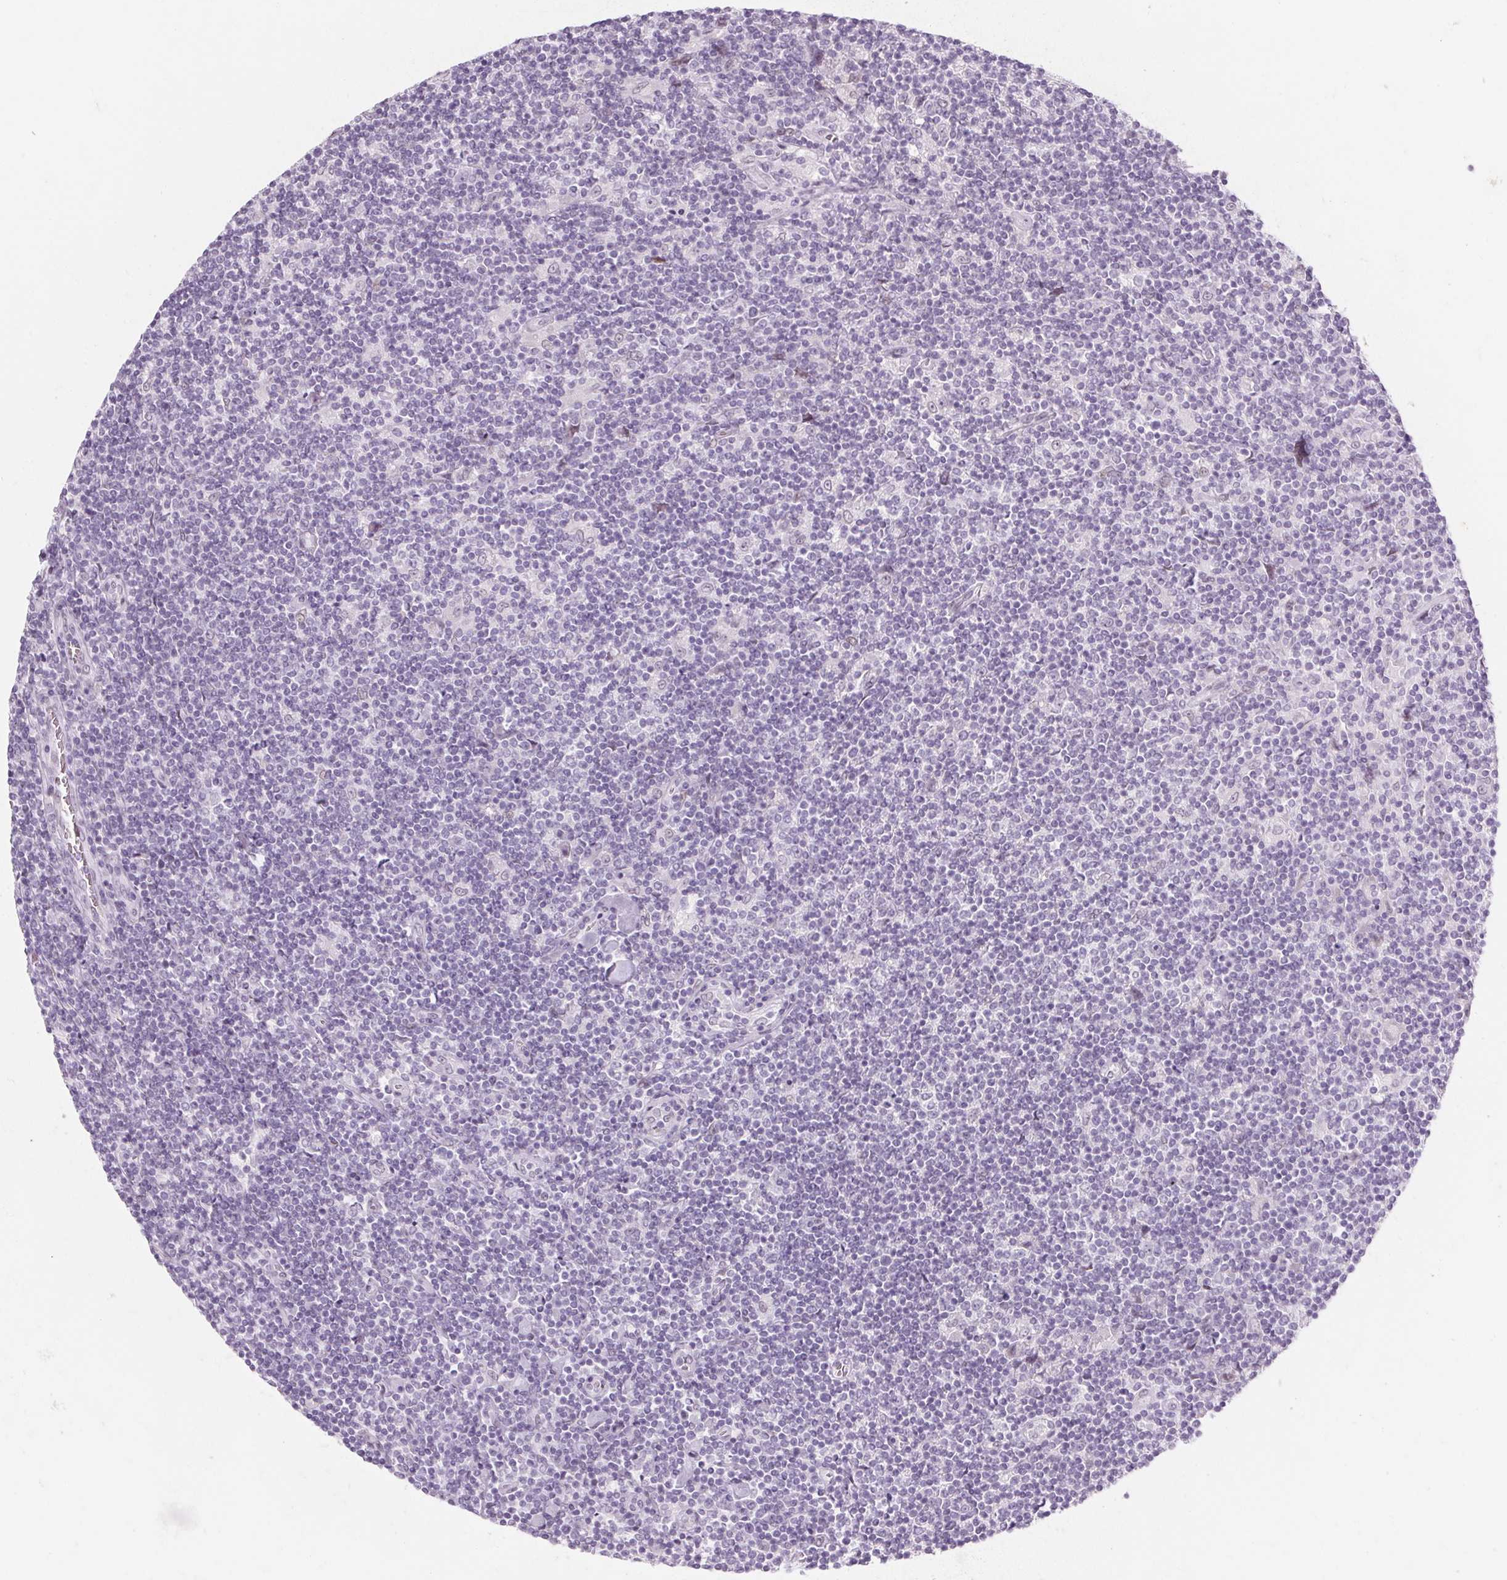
{"staining": {"intensity": "negative", "quantity": "none", "location": "none"}, "tissue": "lymphoma", "cell_type": "Tumor cells", "image_type": "cancer", "snomed": [{"axis": "morphology", "description": "Hodgkin's disease, NOS"}, {"axis": "topography", "description": "Lymph node"}], "caption": "DAB (3,3'-diaminobenzidine) immunohistochemical staining of Hodgkin's disease reveals no significant staining in tumor cells.", "gene": "KCNQ2", "patient": {"sex": "male", "age": 40}}